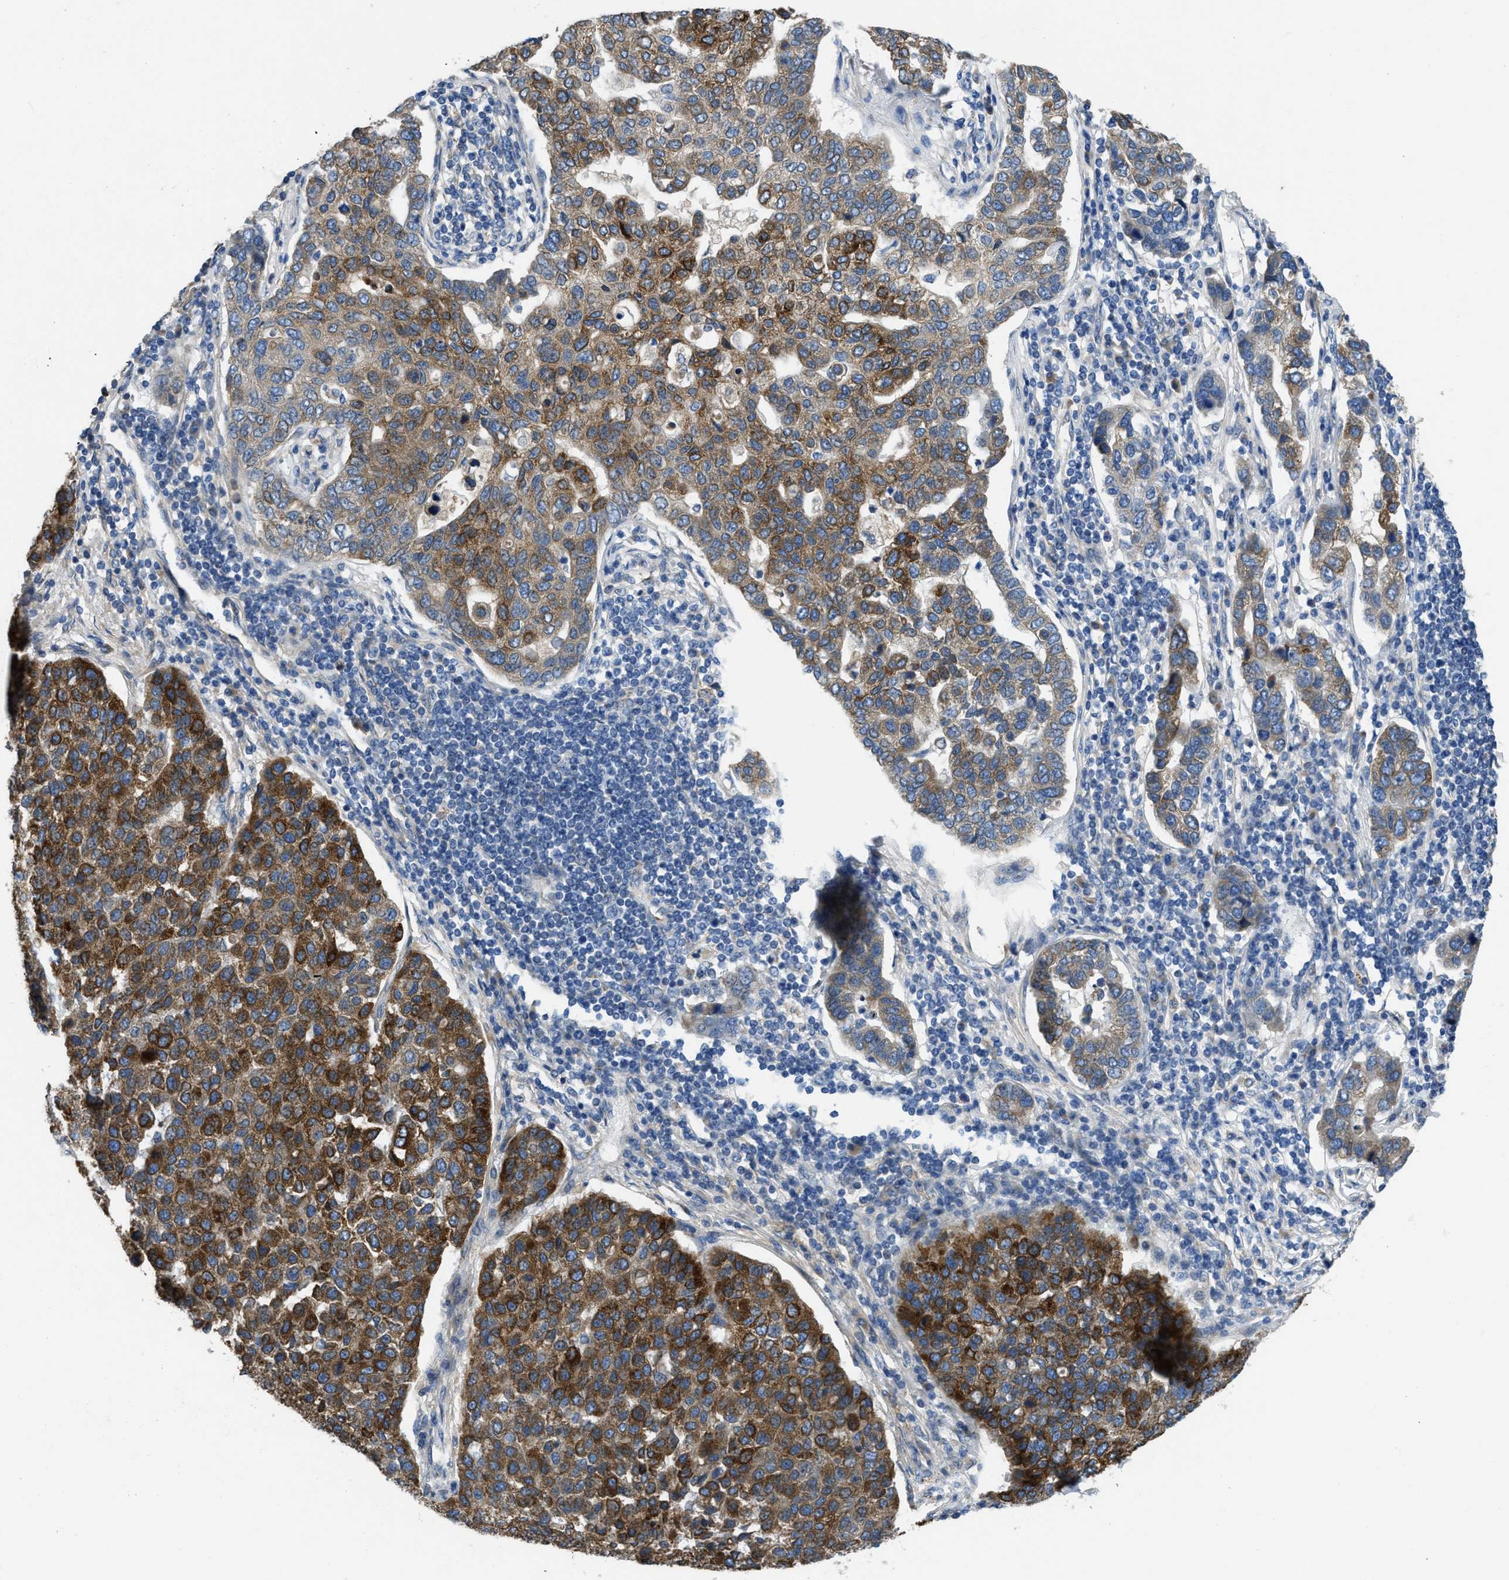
{"staining": {"intensity": "strong", "quantity": "25%-75%", "location": "cytoplasmic/membranous"}, "tissue": "pancreatic cancer", "cell_type": "Tumor cells", "image_type": "cancer", "snomed": [{"axis": "morphology", "description": "Adenocarcinoma, NOS"}, {"axis": "topography", "description": "Pancreas"}], "caption": "Immunohistochemistry image of pancreatic cancer stained for a protein (brown), which demonstrates high levels of strong cytoplasmic/membranous expression in about 25%-75% of tumor cells.", "gene": "GGCX", "patient": {"sex": "female", "age": 61}}